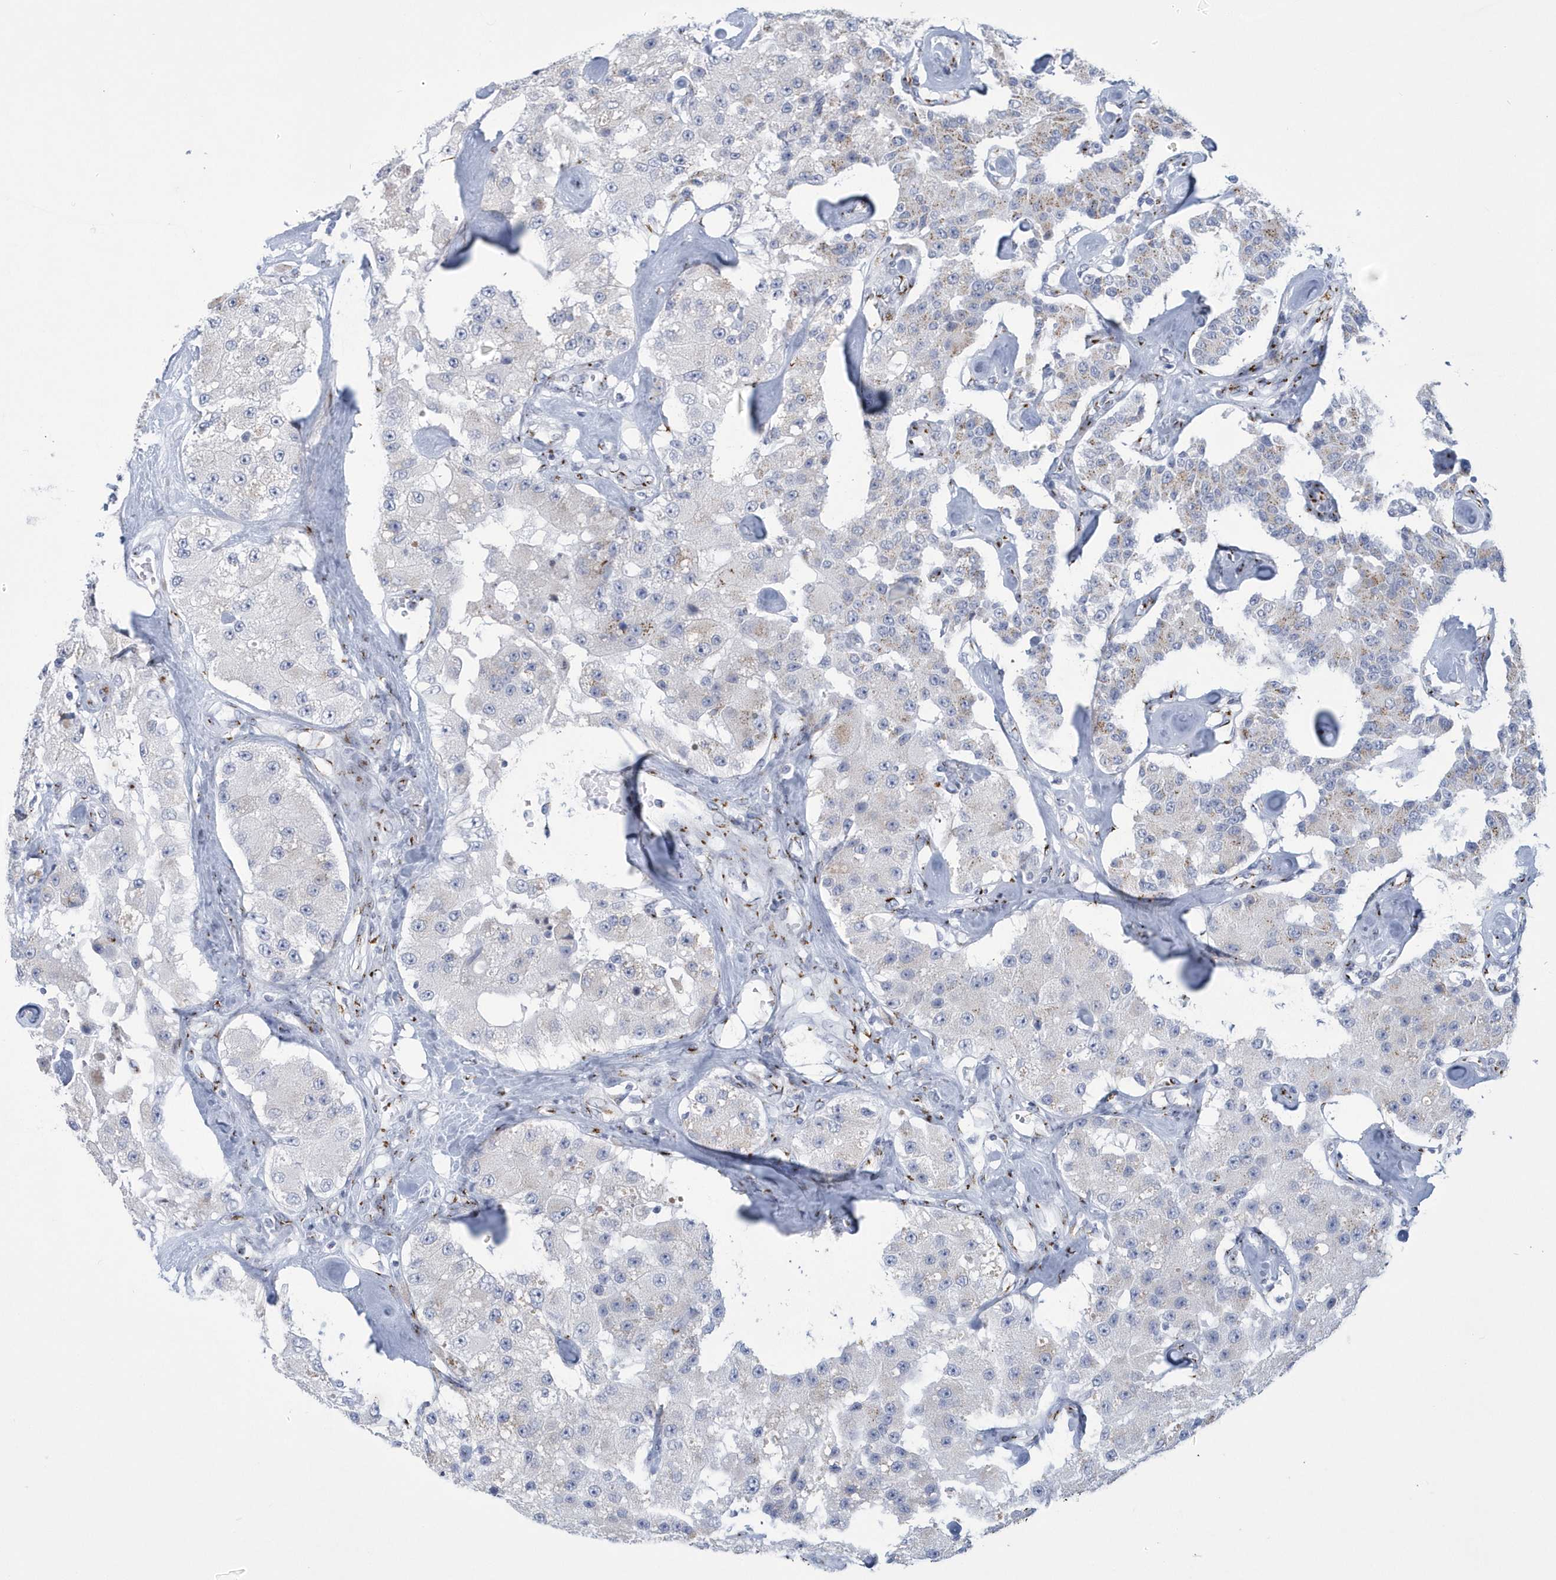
{"staining": {"intensity": "weak", "quantity": "25%-75%", "location": "cytoplasmic/membranous"}, "tissue": "carcinoid", "cell_type": "Tumor cells", "image_type": "cancer", "snomed": [{"axis": "morphology", "description": "Carcinoid, malignant, NOS"}, {"axis": "topography", "description": "Pancreas"}], "caption": "Immunohistochemistry (IHC) (DAB (3,3'-diaminobenzidine)) staining of carcinoid exhibits weak cytoplasmic/membranous protein positivity in about 25%-75% of tumor cells.", "gene": "SLX9", "patient": {"sex": "male", "age": 41}}